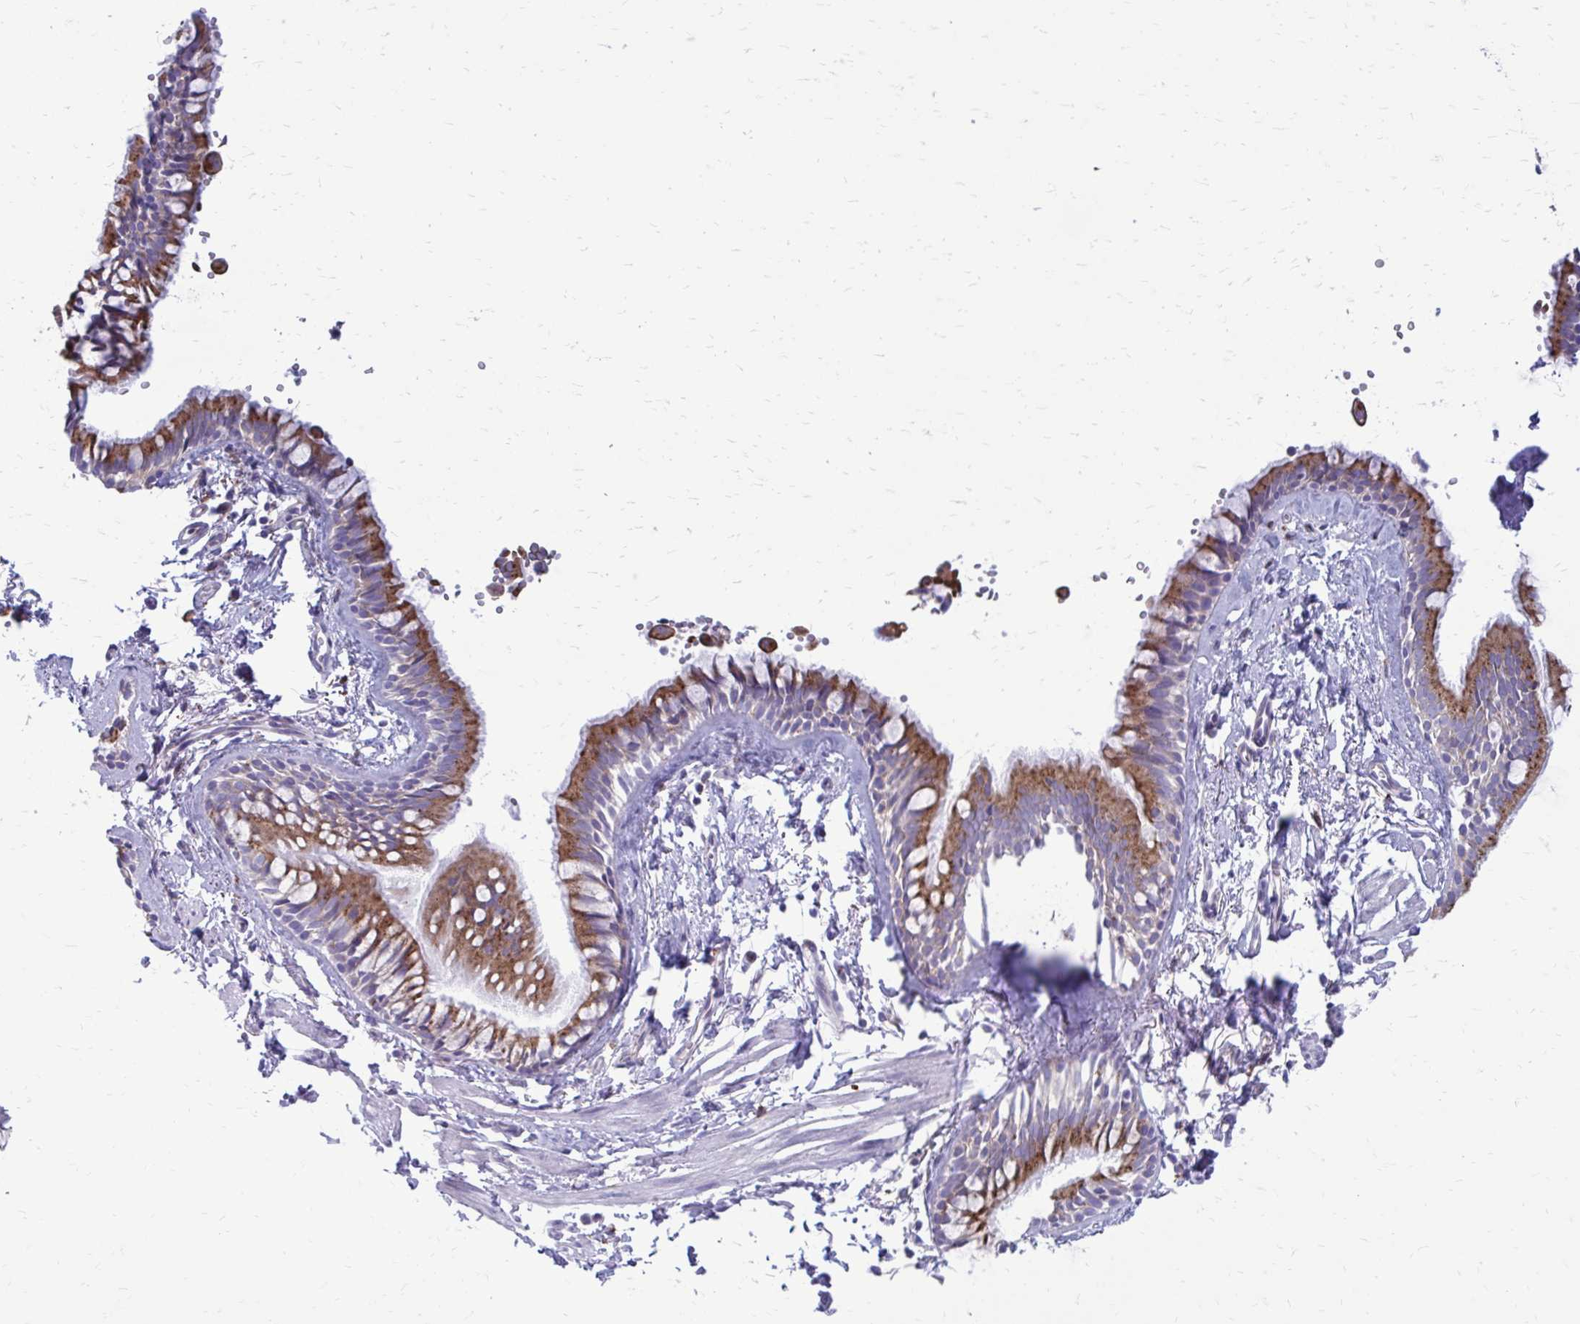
{"staining": {"intensity": "moderate", "quantity": "25%-75%", "location": "cytoplasmic/membranous"}, "tissue": "bronchus", "cell_type": "Respiratory epithelial cells", "image_type": "normal", "snomed": [{"axis": "morphology", "description": "Normal tissue, NOS"}, {"axis": "topography", "description": "Bronchus"}], "caption": "Brown immunohistochemical staining in benign bronchus shows moderate cytoplasmic/membranous expression in approximately 25%-75% of respiratory epithelial cells. Using DAB (brown) and hematoxylin (blue) stains, captured at high magnification using brightfield microscopy.", "gene": "CLTA", "patient": {"sex": "female", "age": 59}}